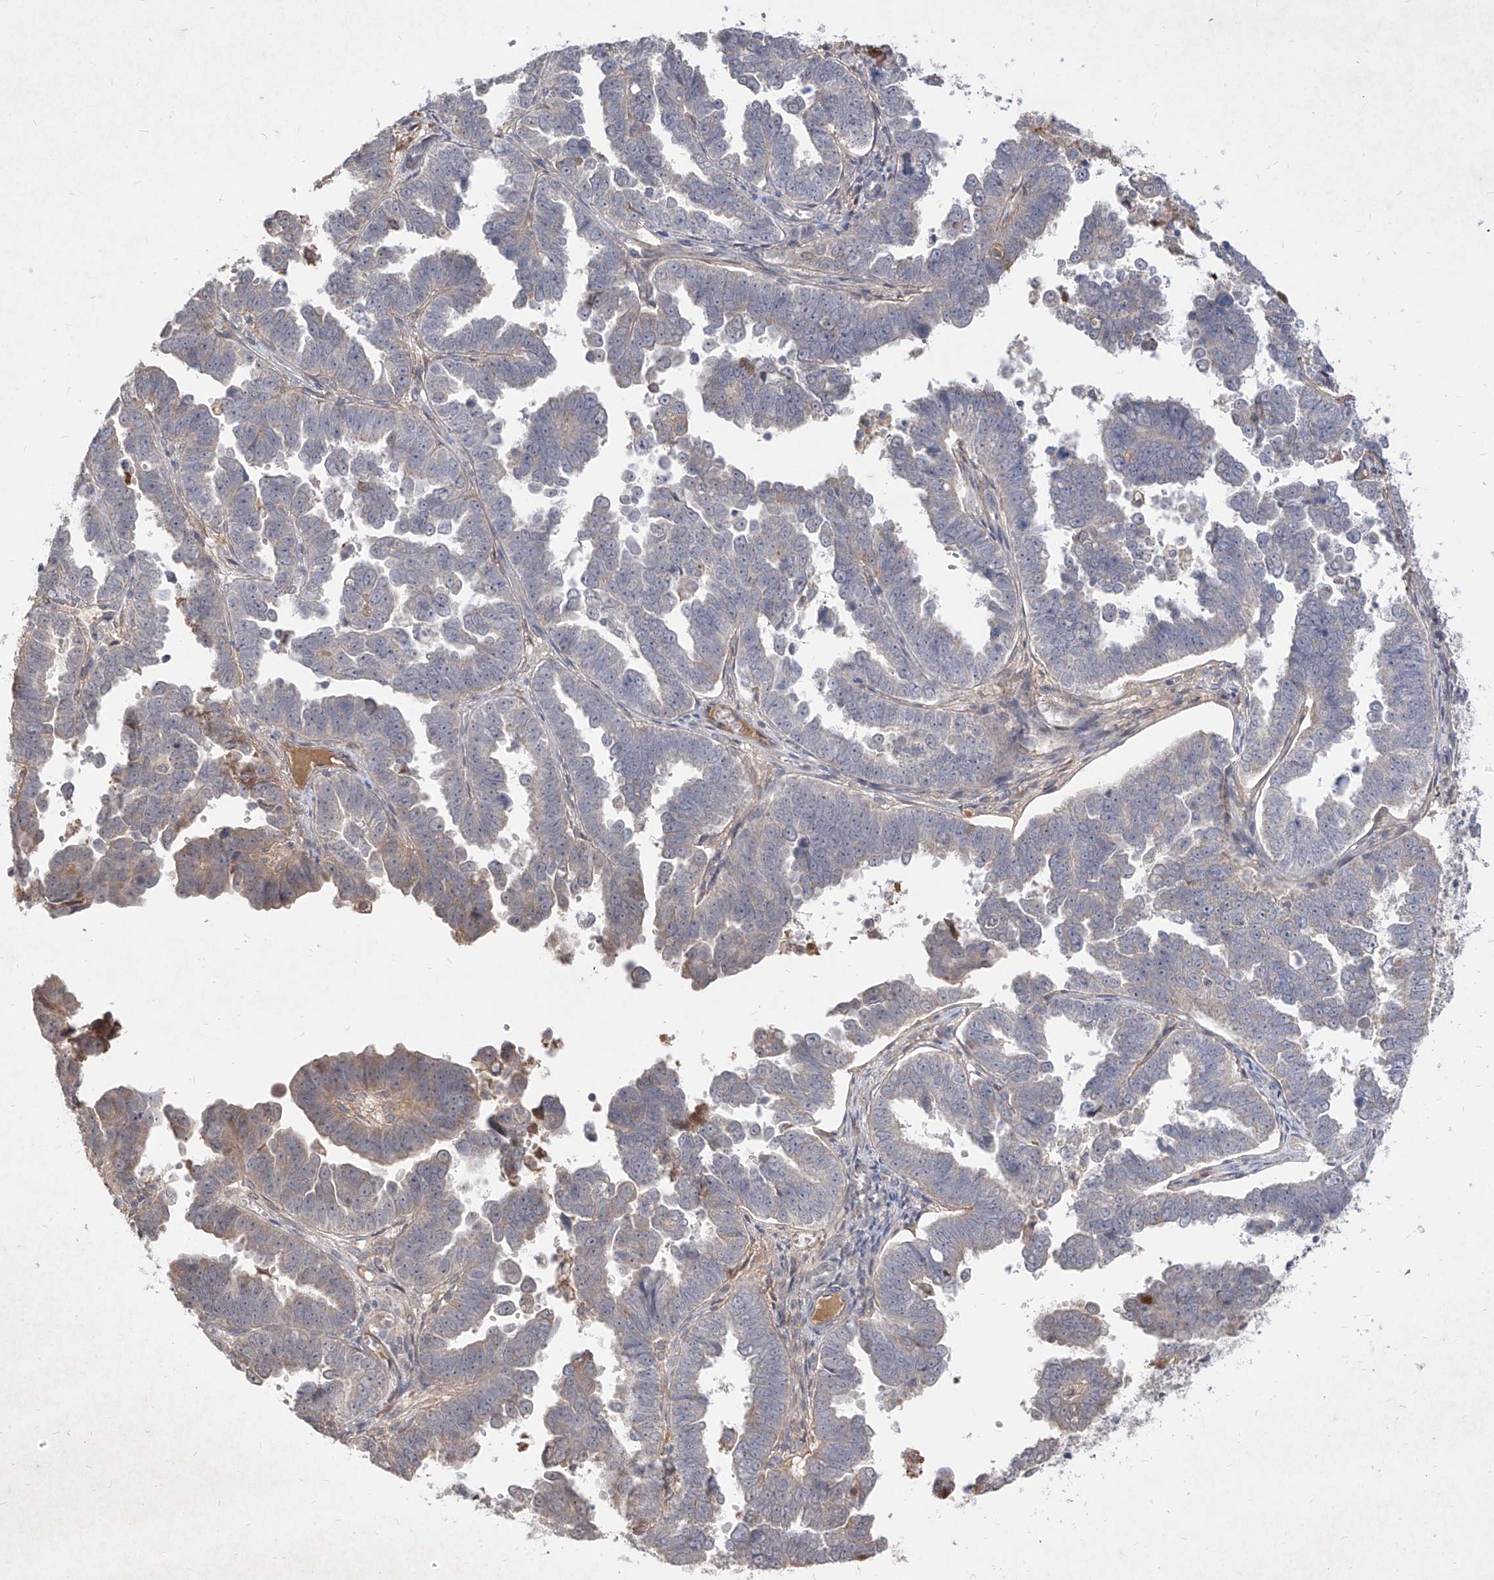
{"staining": {"intensity": "negative", "quantity": "none", "location": "none"}, "tissue": "endometrial cancer", "cell_type": "Tumor cells", "image_type": "cancer", "snomed": [{"axis": "morphology", "description": "Adenocarcinoma, NOS"}, {"axis": "topography", "description": "Endometrium"}], "caption": "There is no significant expression in tumor cells of endometrial cancer.", "gene": "C4A", "patient": {"sex": "female", "age": 75}}